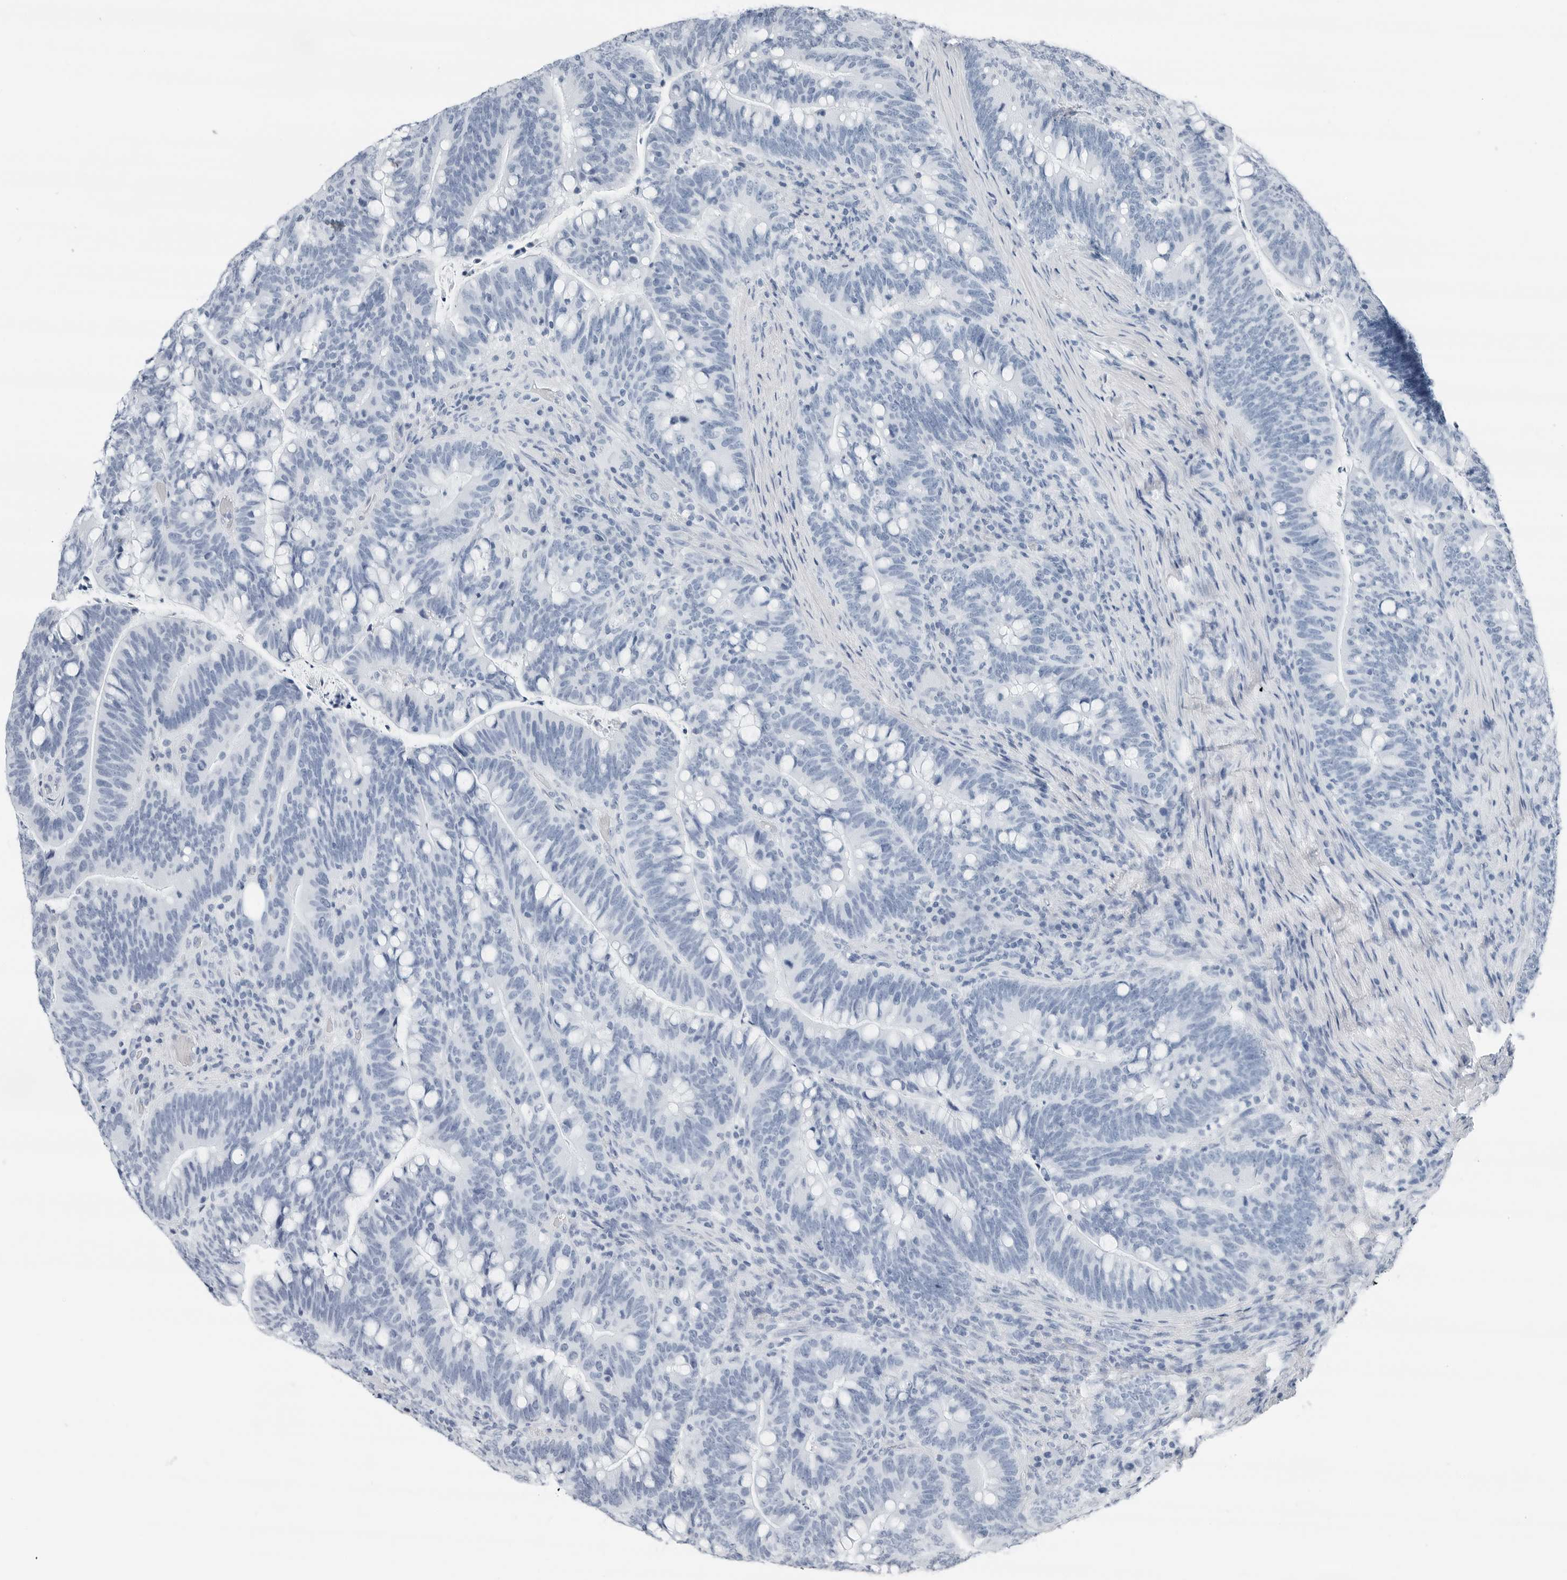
{"staining": {"intensity": "negative", "quantity": "none", "location": "none"}, "tissue": "colorectal cancer", "cell_type": "Tumor cells", "image_type": "cancer", "snomed": [{"axis": "morphology", "description": "Adenocarcinoma, NOS"}, {"axis": "topography", "description": "Colon"}], "caption": "Human colorectal cancer (adenocarcinoma) stained for a protein using immunohistochemistry (IHC) reveals no staining in tumor cells.", "gene": "SLPI", "patient": {"sex": "female", "age": 66}}